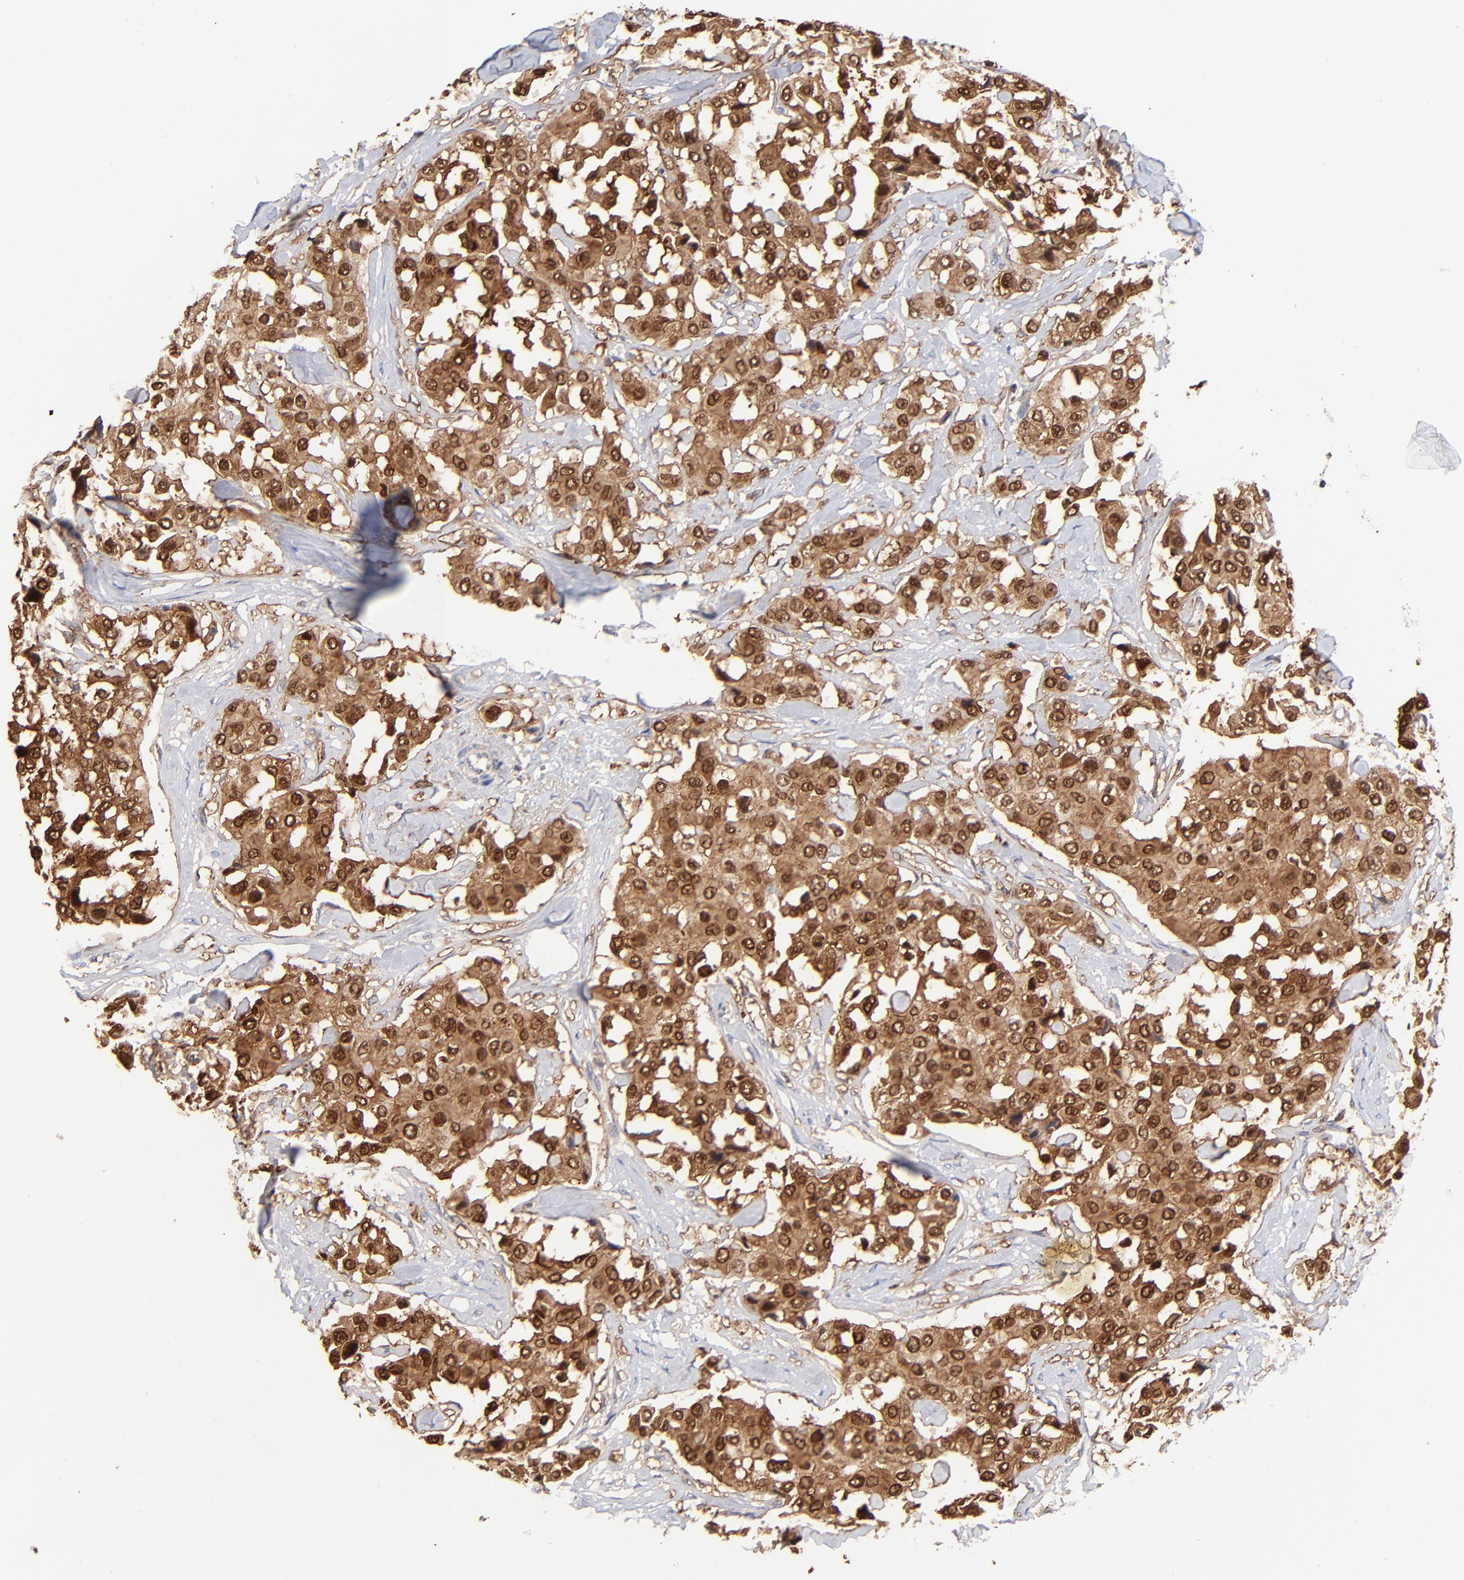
{"staining": {"intensity": "moderate", "quantity": ">75%", "location": "cytoplasmic/membranous,nuclear"}, "tissue": "breast cancer", "cell_type": "Tumor cells", "image_type": "cancer", "snomed": [{"axis": "morphology", "description": "Duct carcinoma"}, {"axis": "topography", "description": "Breast"}], "caption": "A medium amount of moderate cytoplasmic/membranous and nuclear expression is seen in about >75% of tumor cells in breast invasive ductal carcinoma tissue.", "gene": "DCTPP1", "patient": {"sex": "female", "age": 80}}